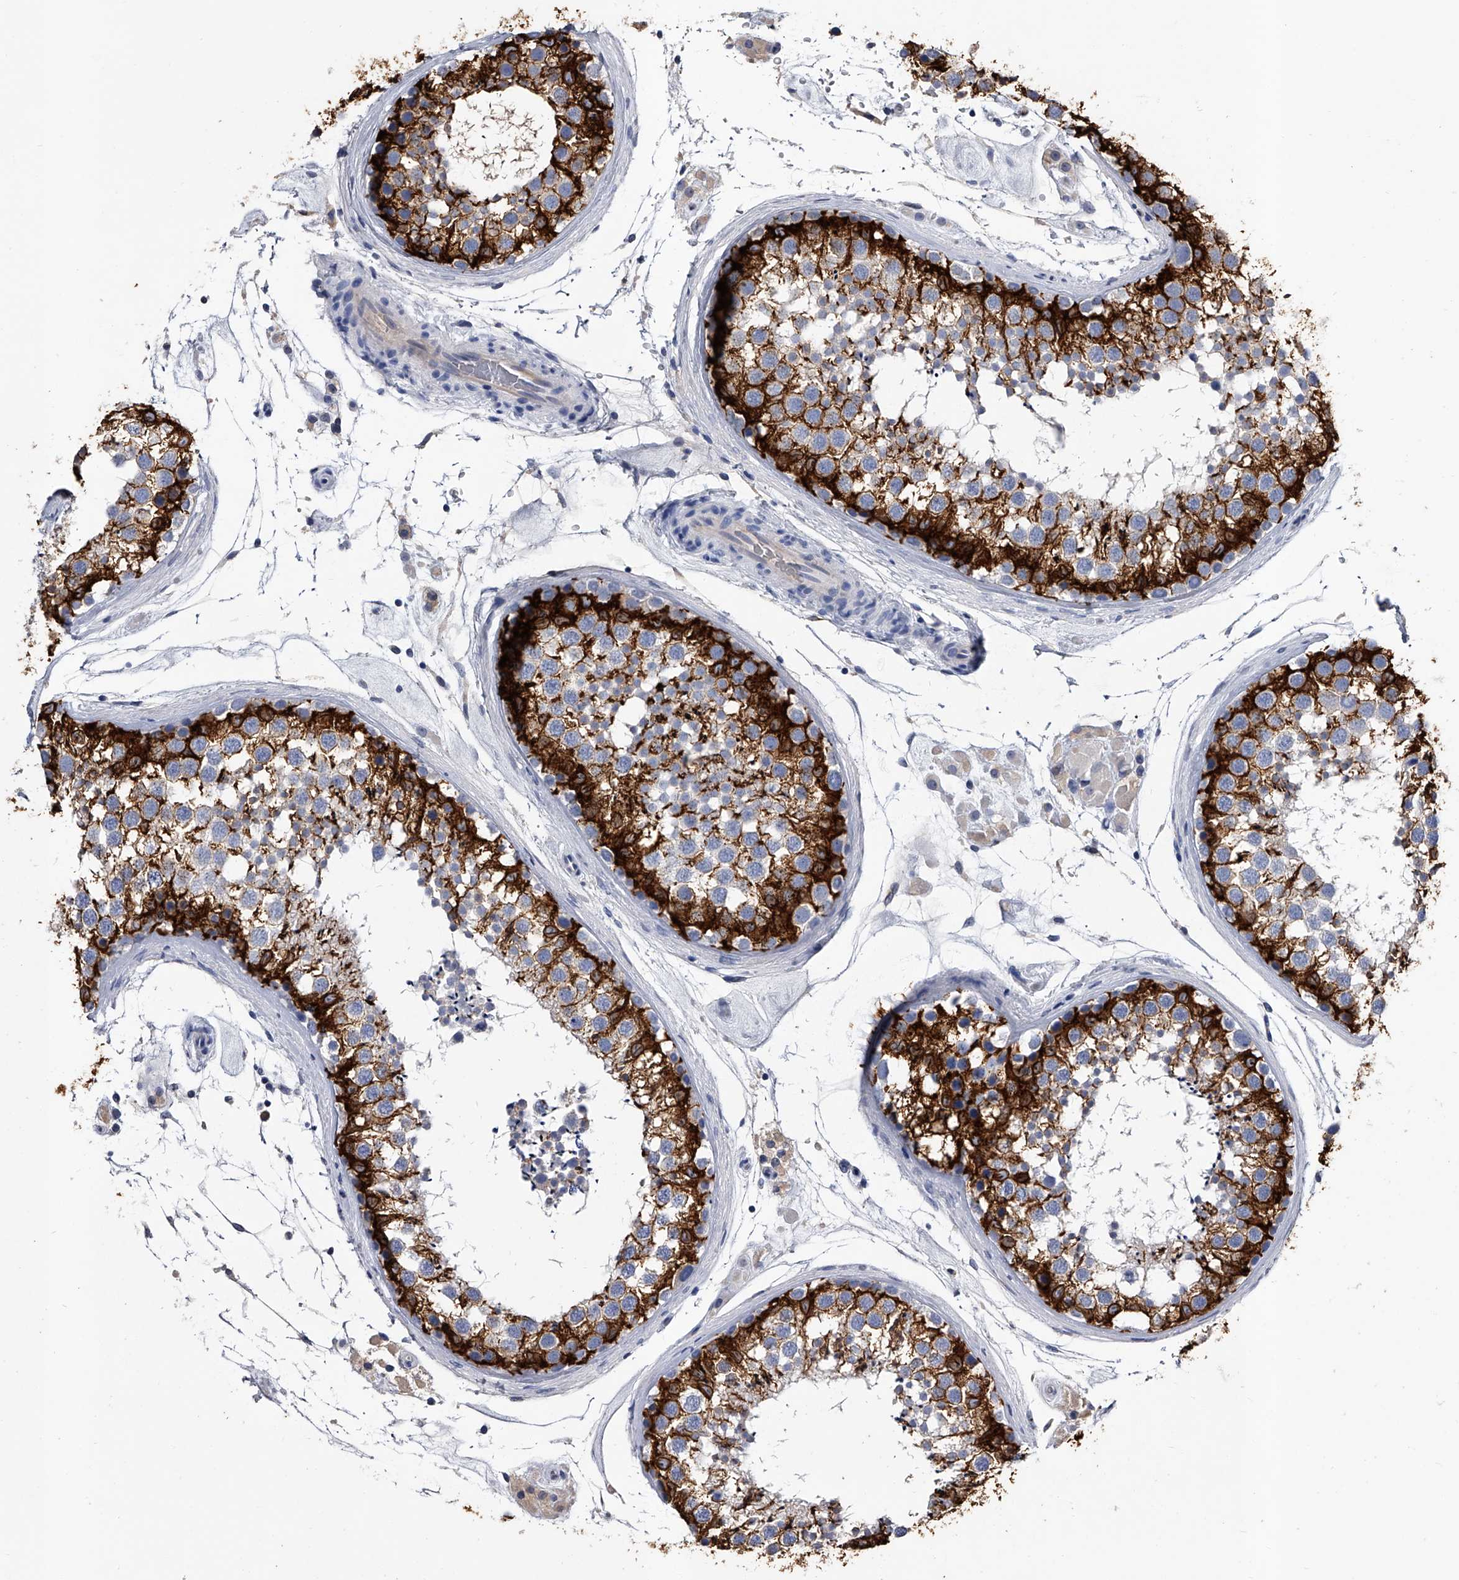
{"staining": {"intensity": "strong", "quantity": "25%-75%", "location": "cytoplasmic/membranous"}, "tissue": "testis", "cell_type": "Cells in seminiferous ducts", "image_type": "normal", "snomed": [{"axis": "morphology", "description": "Normal tissue, NOS"}, {"axis": "topography", "description": "Testis"}], "caption": "Immunohistochemistry (DAB (3,3'-diaminobenzidine)) staining of unremarkable testis demonstrates strong cytoplasmic/membranous protein positivity in about 25%-75% of cells in seminiferous ducts.", "gene": "EFCAB7", "patient": {"sex": "male", "age": 46}}